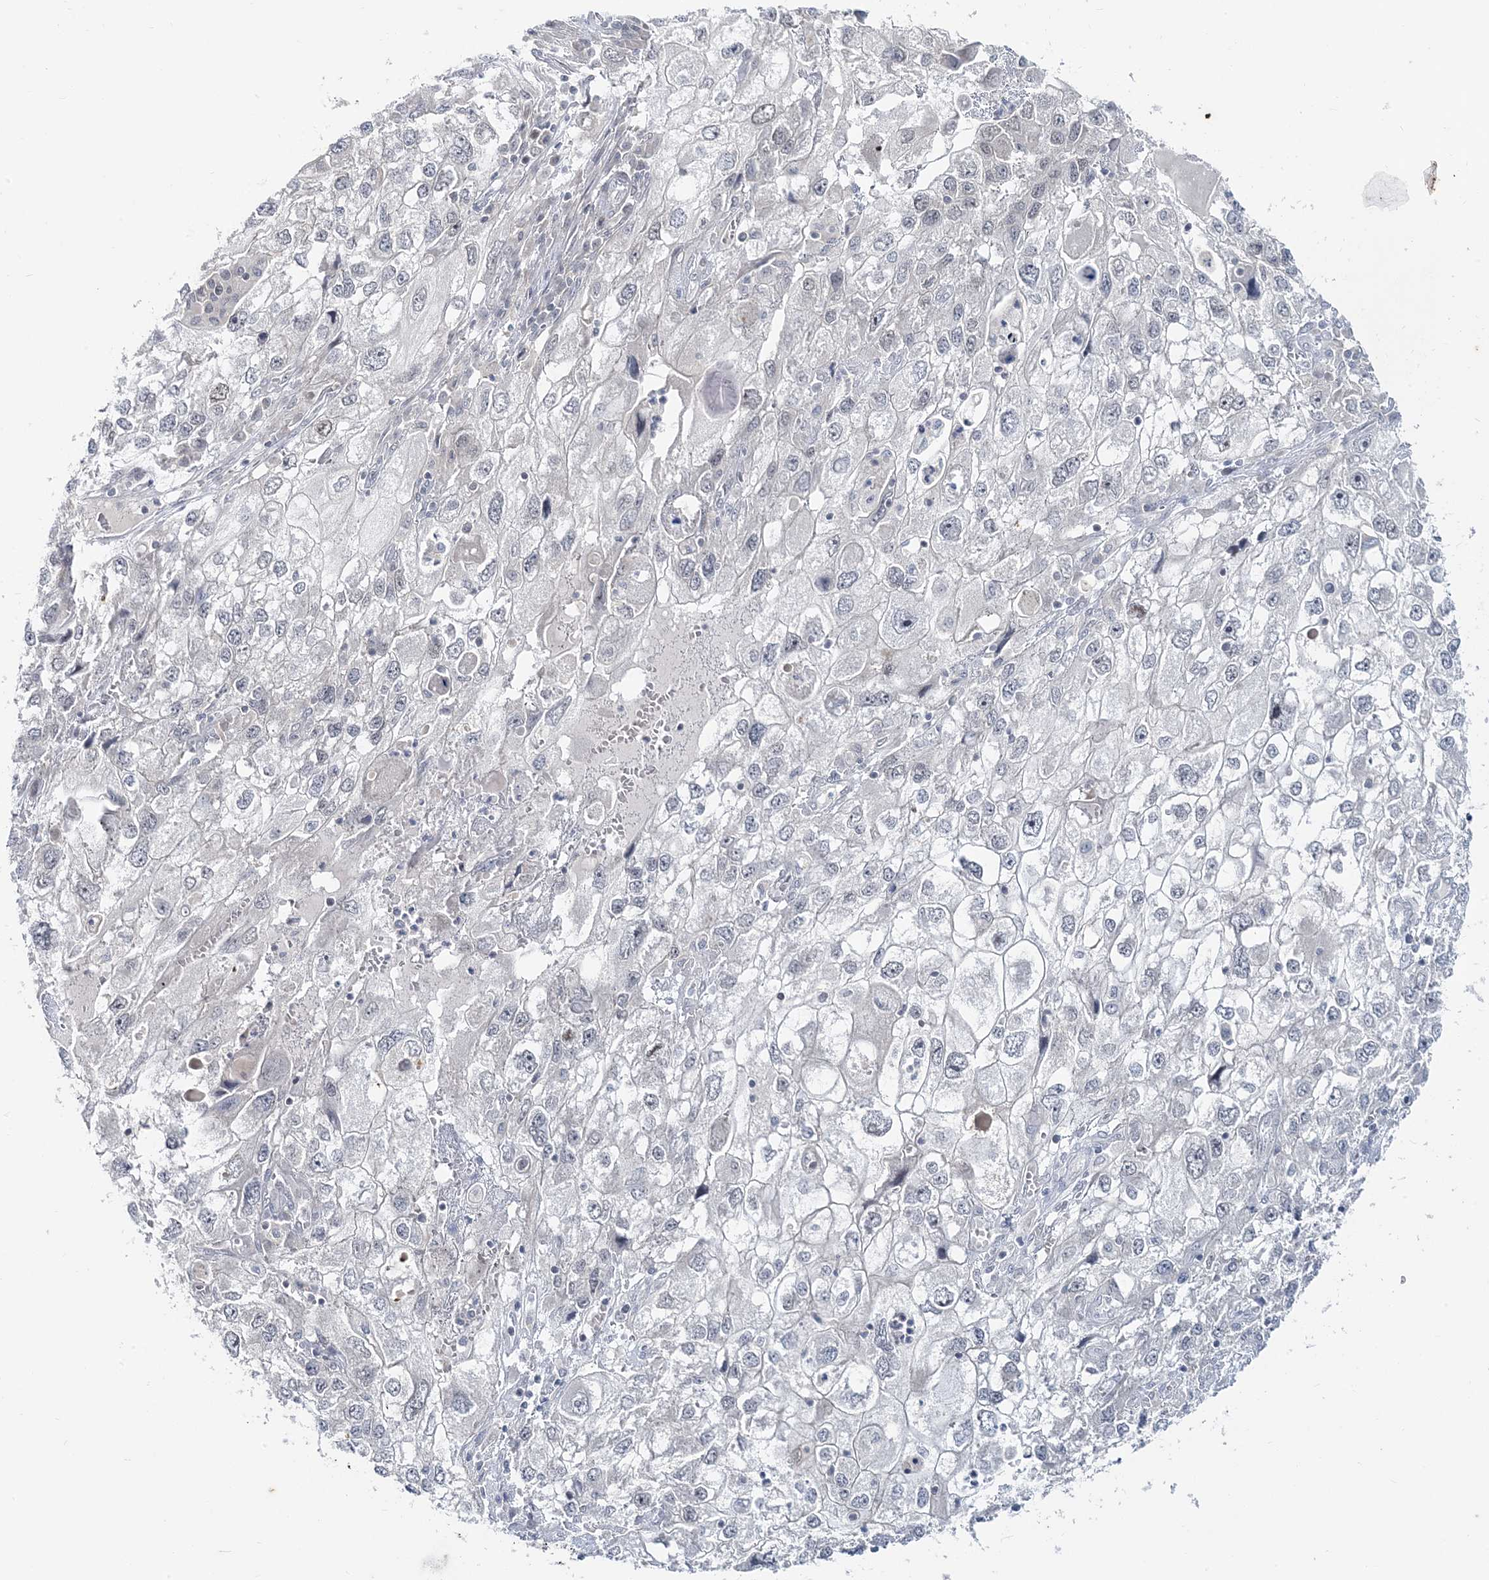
{"staining": {"intensity": "negative", "quantity": "none", "location": "none"}, "tissue": "endometrial cancer", "cell_type": "Tumor cells", "image_type": "cancer", "snomed": [{"axis": "morphology", "description": "Adenocarcinoma, NOS"}, {"axis": "topography", "description": "Endometrium"}], "caption": "An IHC histopathology image of endometrial adenocarcinoma is shown. There is no staining in tumor cells of endometrial adenocarcinoma. The staining was performed using DAB to visualize the protein expression in brown, while the nuclei were stained in blue with hematoxylin (Magnification: 20x).", "gene": "LEXM", "patient": {"sex": "female", "age": 49}}